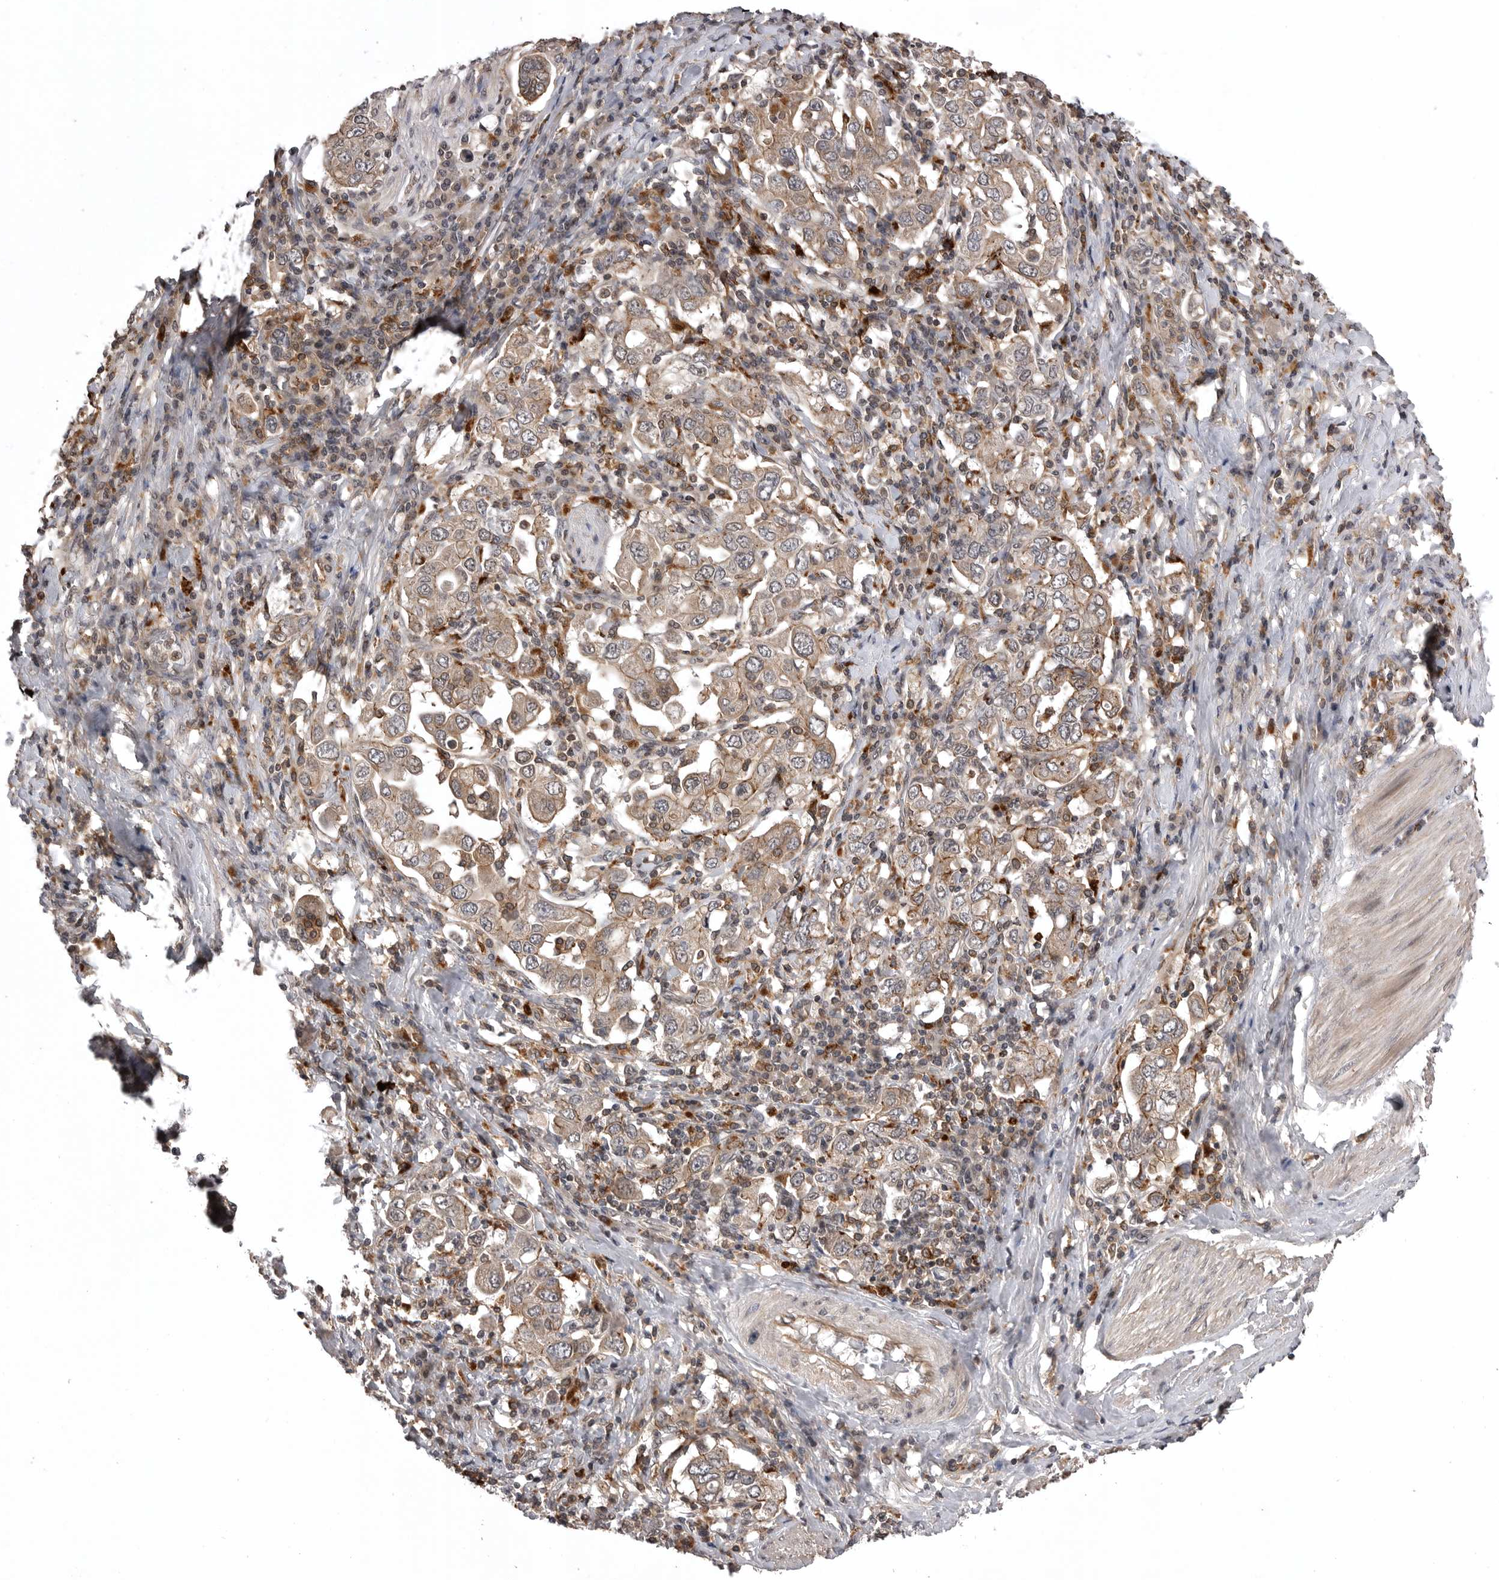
{"staining": {"intensity": "weak", "quantity": ">75%", "location": "cytoplasmic/membranous"}, "tissue": "stomach cancer", "cell_type": "Tumor cells", "image_type": "cancer", "snomed": [{"axis": "morphology", "description": "Adenocarcinoma, NOS"}, {"axis": "topography", "description": "Stomach, upper"}], "caption": "High-magnification brightfield microscopy of adenocarcinoma (stomach) stained with DAB (3,3'-diaminobenzidine) (brown) and counterstained with hematoxylin (blue). tumor cells exhibit weak cytoplasmic/membranous staining is seen in approximately>75% of cells. (DAB (3,3'-diaminobenzidine) = brown stain, brightfield microscopy at high magnification).", "gene": "AOAH", "patient": {"sex": "male", "age": 62}}